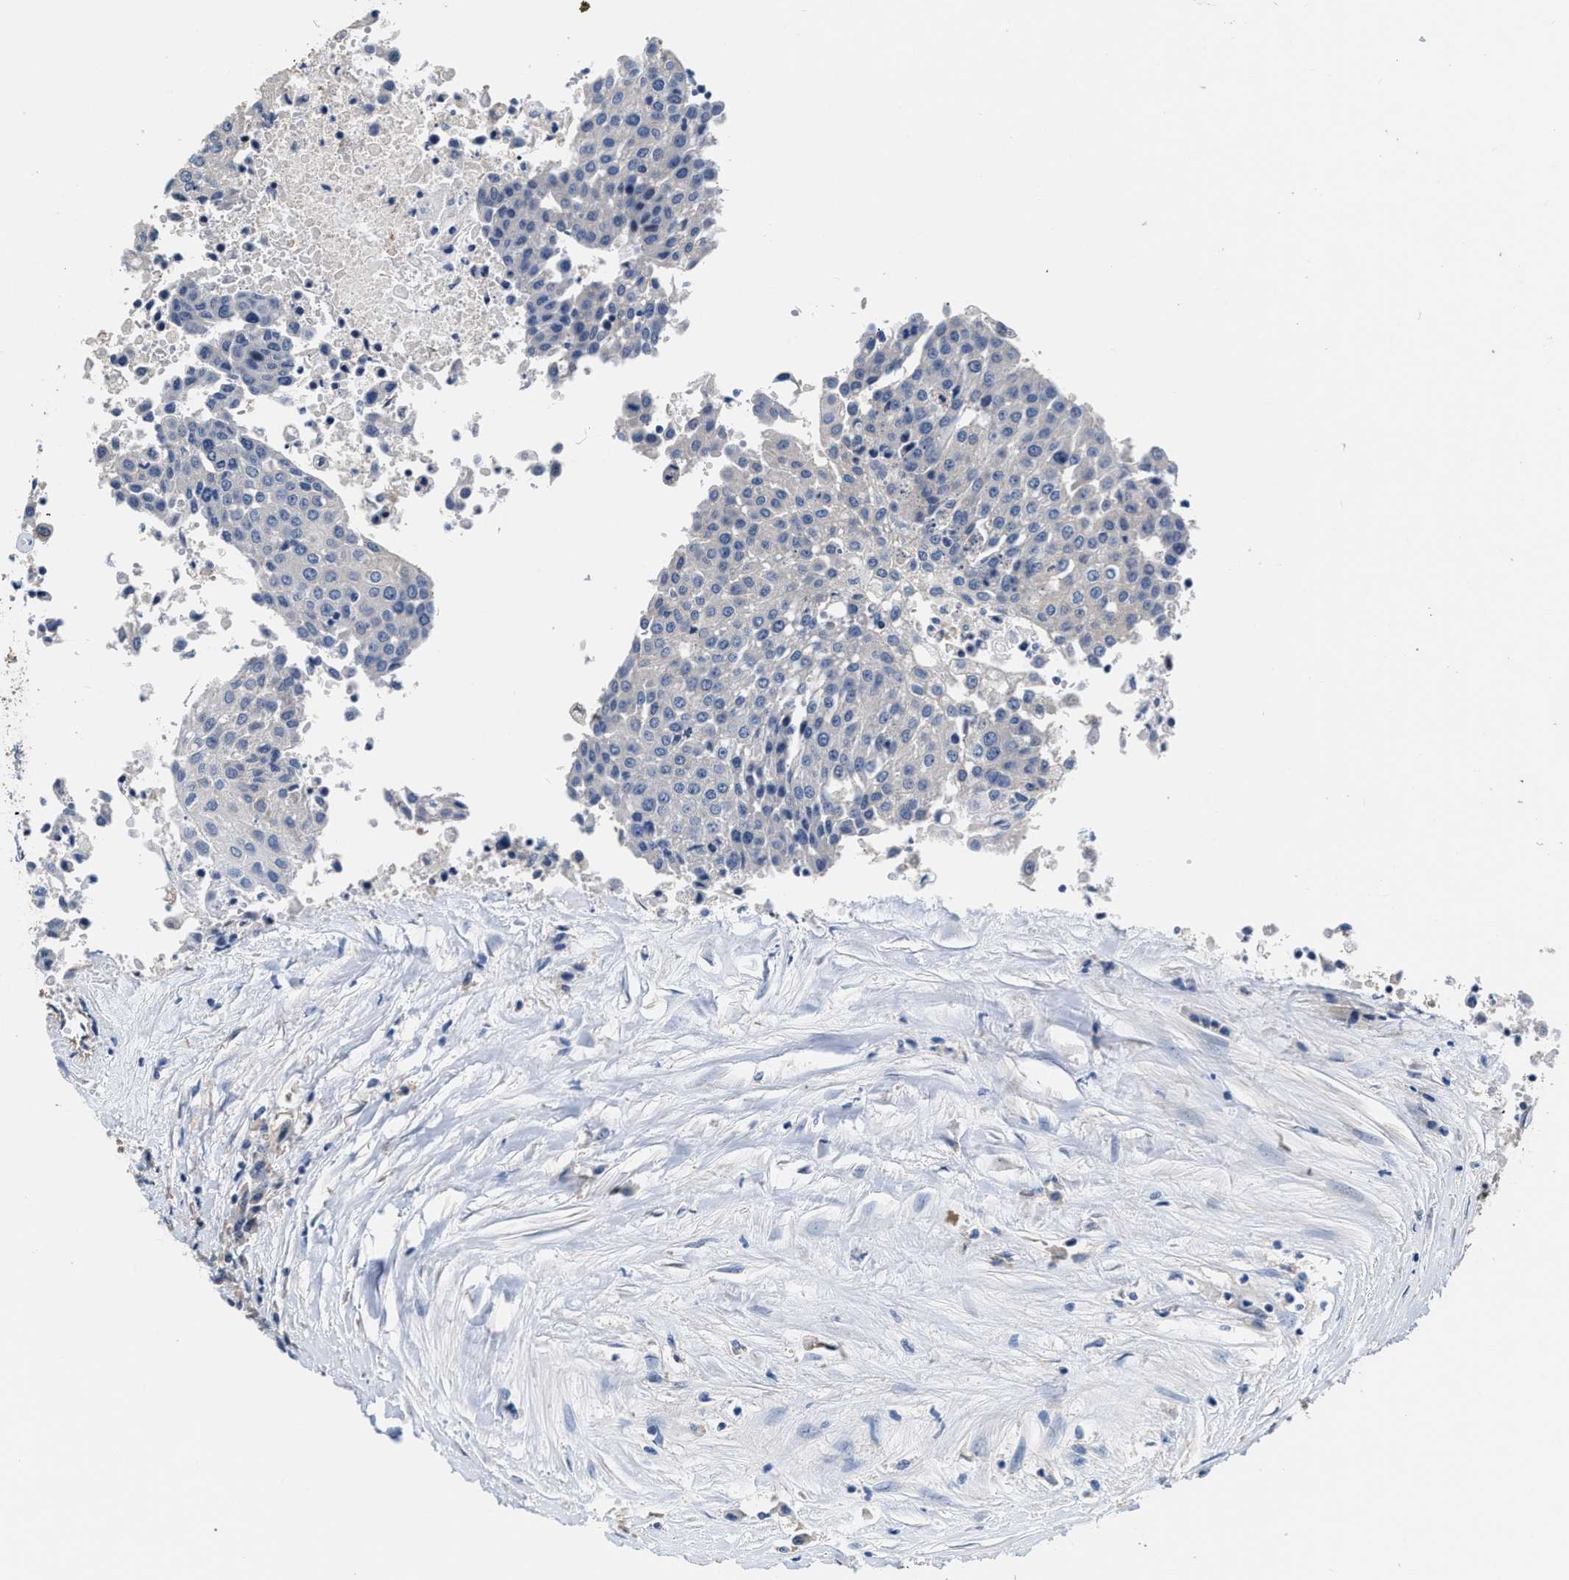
{"staining": {"intensity": "negative", "quantity": "none", "location": "none"}, "tissue": "urothelial cancer", "cell_type": "Tumor cells", "image_type": "cancer", "snomed": [{"axis": "morphology", "description": "Urothelial carcinoma, High grade"}, {"axis": "topography", "description": "Urinary bladder"}], "caption": "Immunohistochemistry micrograph of neoplastic tissue: urothelial cancer stained with DAB (3,3'-diaminobenzidine) displays no significant protein staining in tumor cells. (DAB (3,3'-diaminobenzidine) immunohistochemistry visualized using brightfield microscopy, high magnification).", "gene": "C22orf42", "patient": {"sex": "female", "age": 85}}